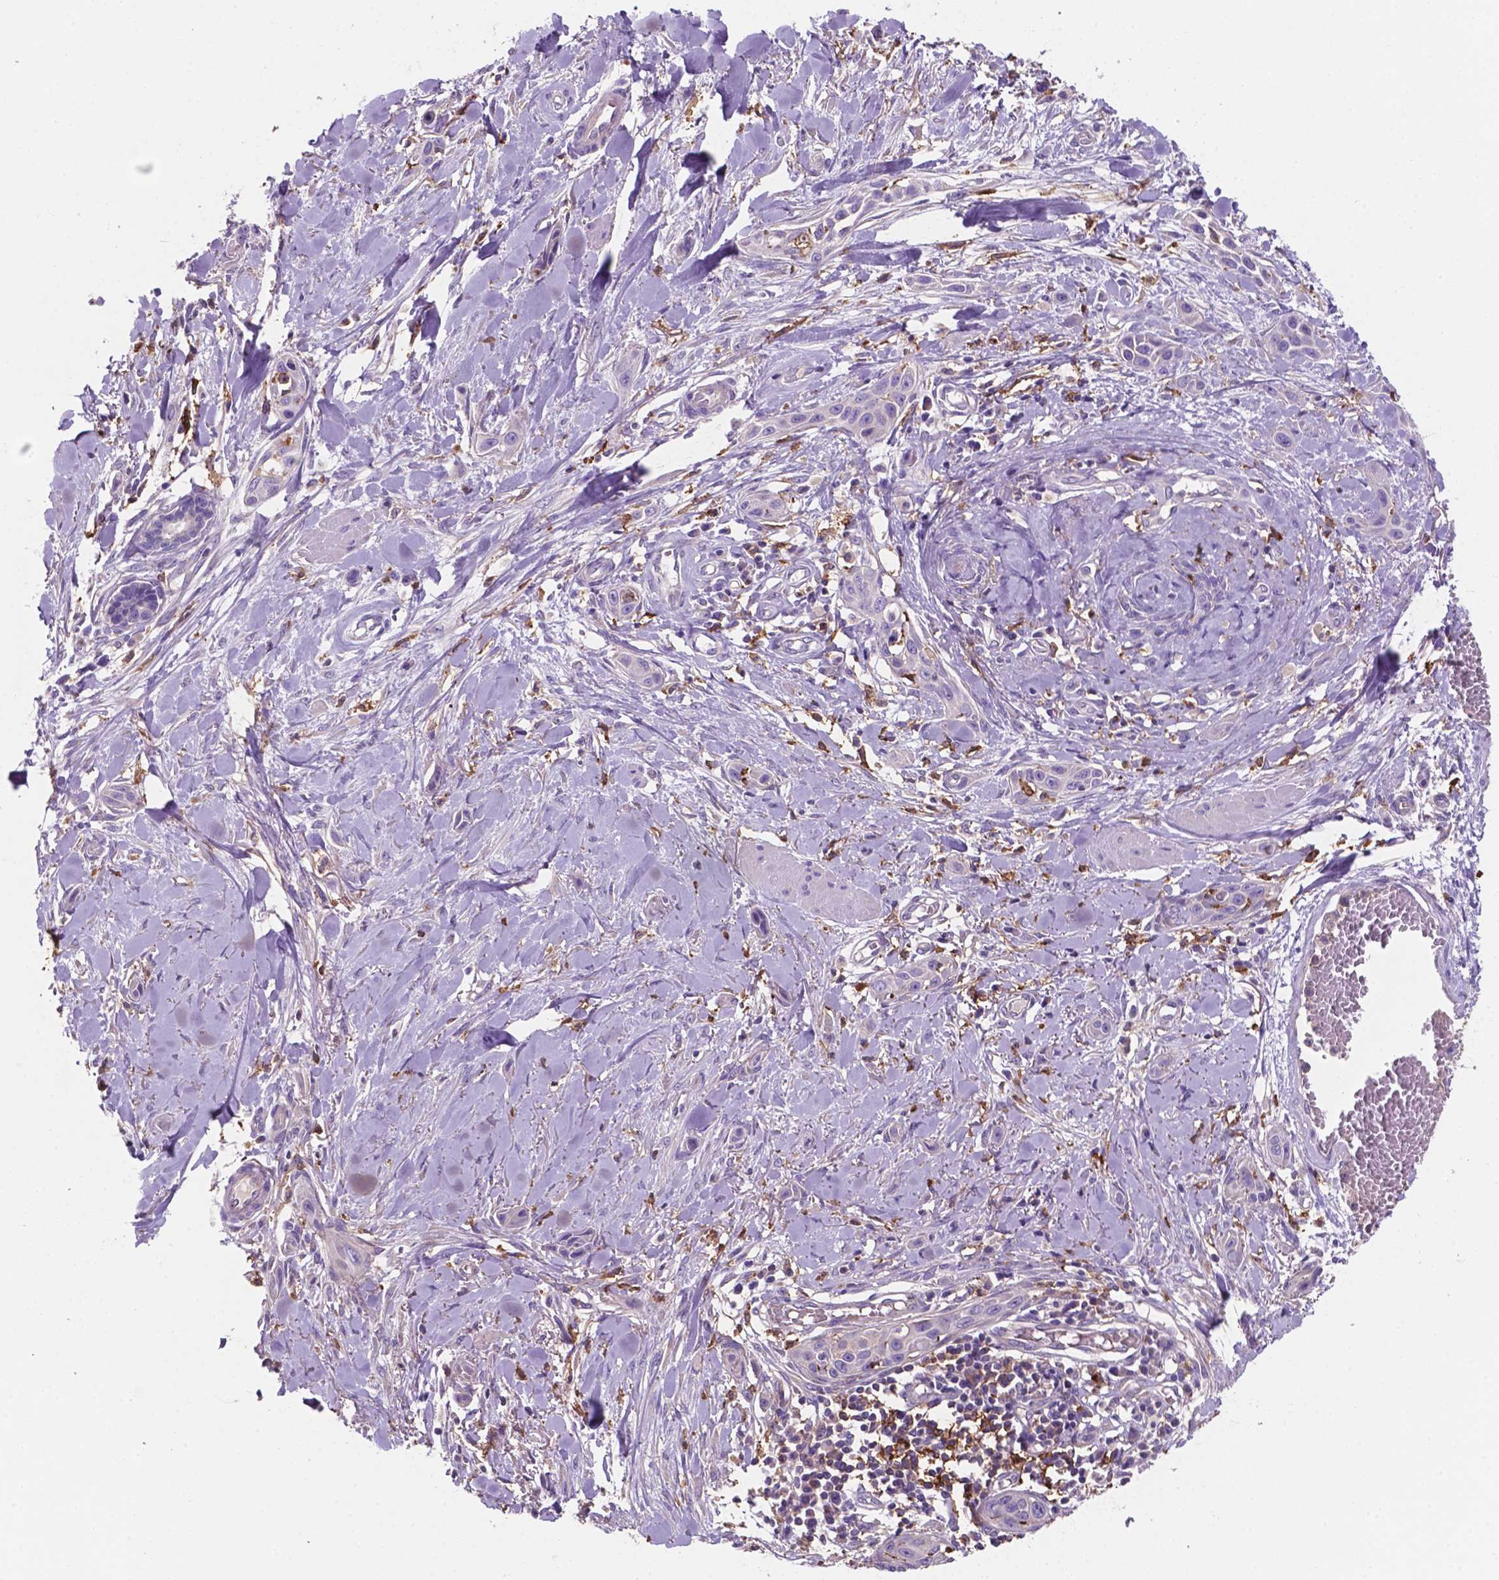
{"staining": {"intensity": "negative", "quantity": "none", "location": "none"}, "tissue": "skin cancer", "cell_type": "Tumor cells", "image_type": "cancer", "snomed": [{"axis": "morphology", "description": "Squamous cell carcinoma, NOS"}, {"axis": "topography", "description": "Skin"}], "caption": "Immunohistochemical staining of skin cancer (squamous cell carcinoma) displays no significant staining in tumor cells.", "gene": "MKRN2OS", "patient": {"sex": "female", "age": 69}}